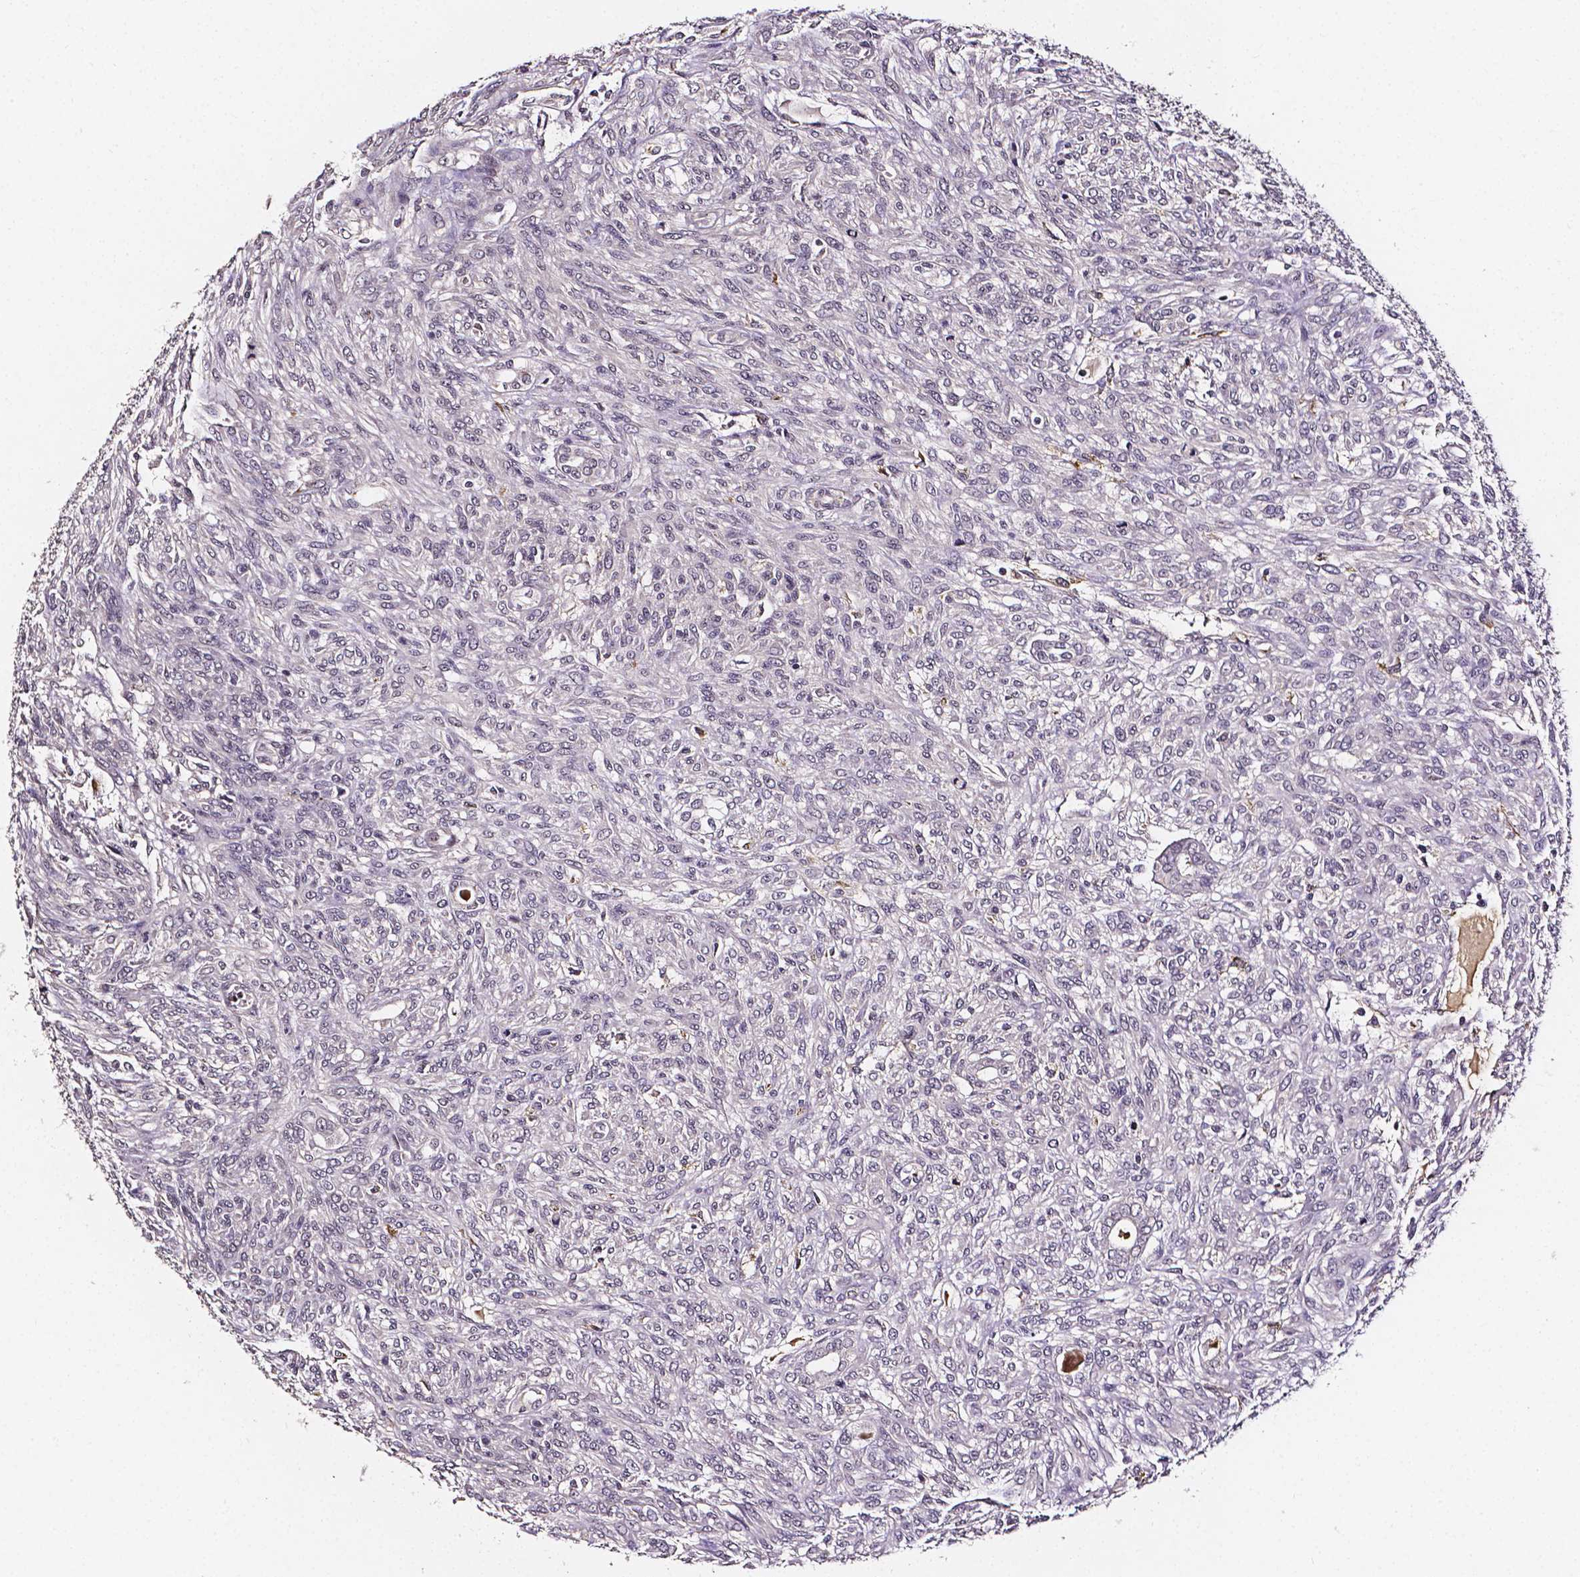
{"staining": {"intensity": "negative", "quantity": "none", "location": "none"}, "tissue": "renal cancer", "cell_type": "Tumor cells", "image_type": "cancer", "snomed": [{"axis": "morphology", "description": "Adenocarcinoma, NOS"}, {"axis": "topography", "description": "Kidney"}], "caption": "Immunohistochemistry (IHC) histopathology image of neoplastic tissue: human renal adenocarcinoma stained with DAB (3,3'-diaminobenzidine) reveals no significant protein expression in tumor cells.", "gene": "NRGN", "patient": {"sex": "male", "age": 58}}